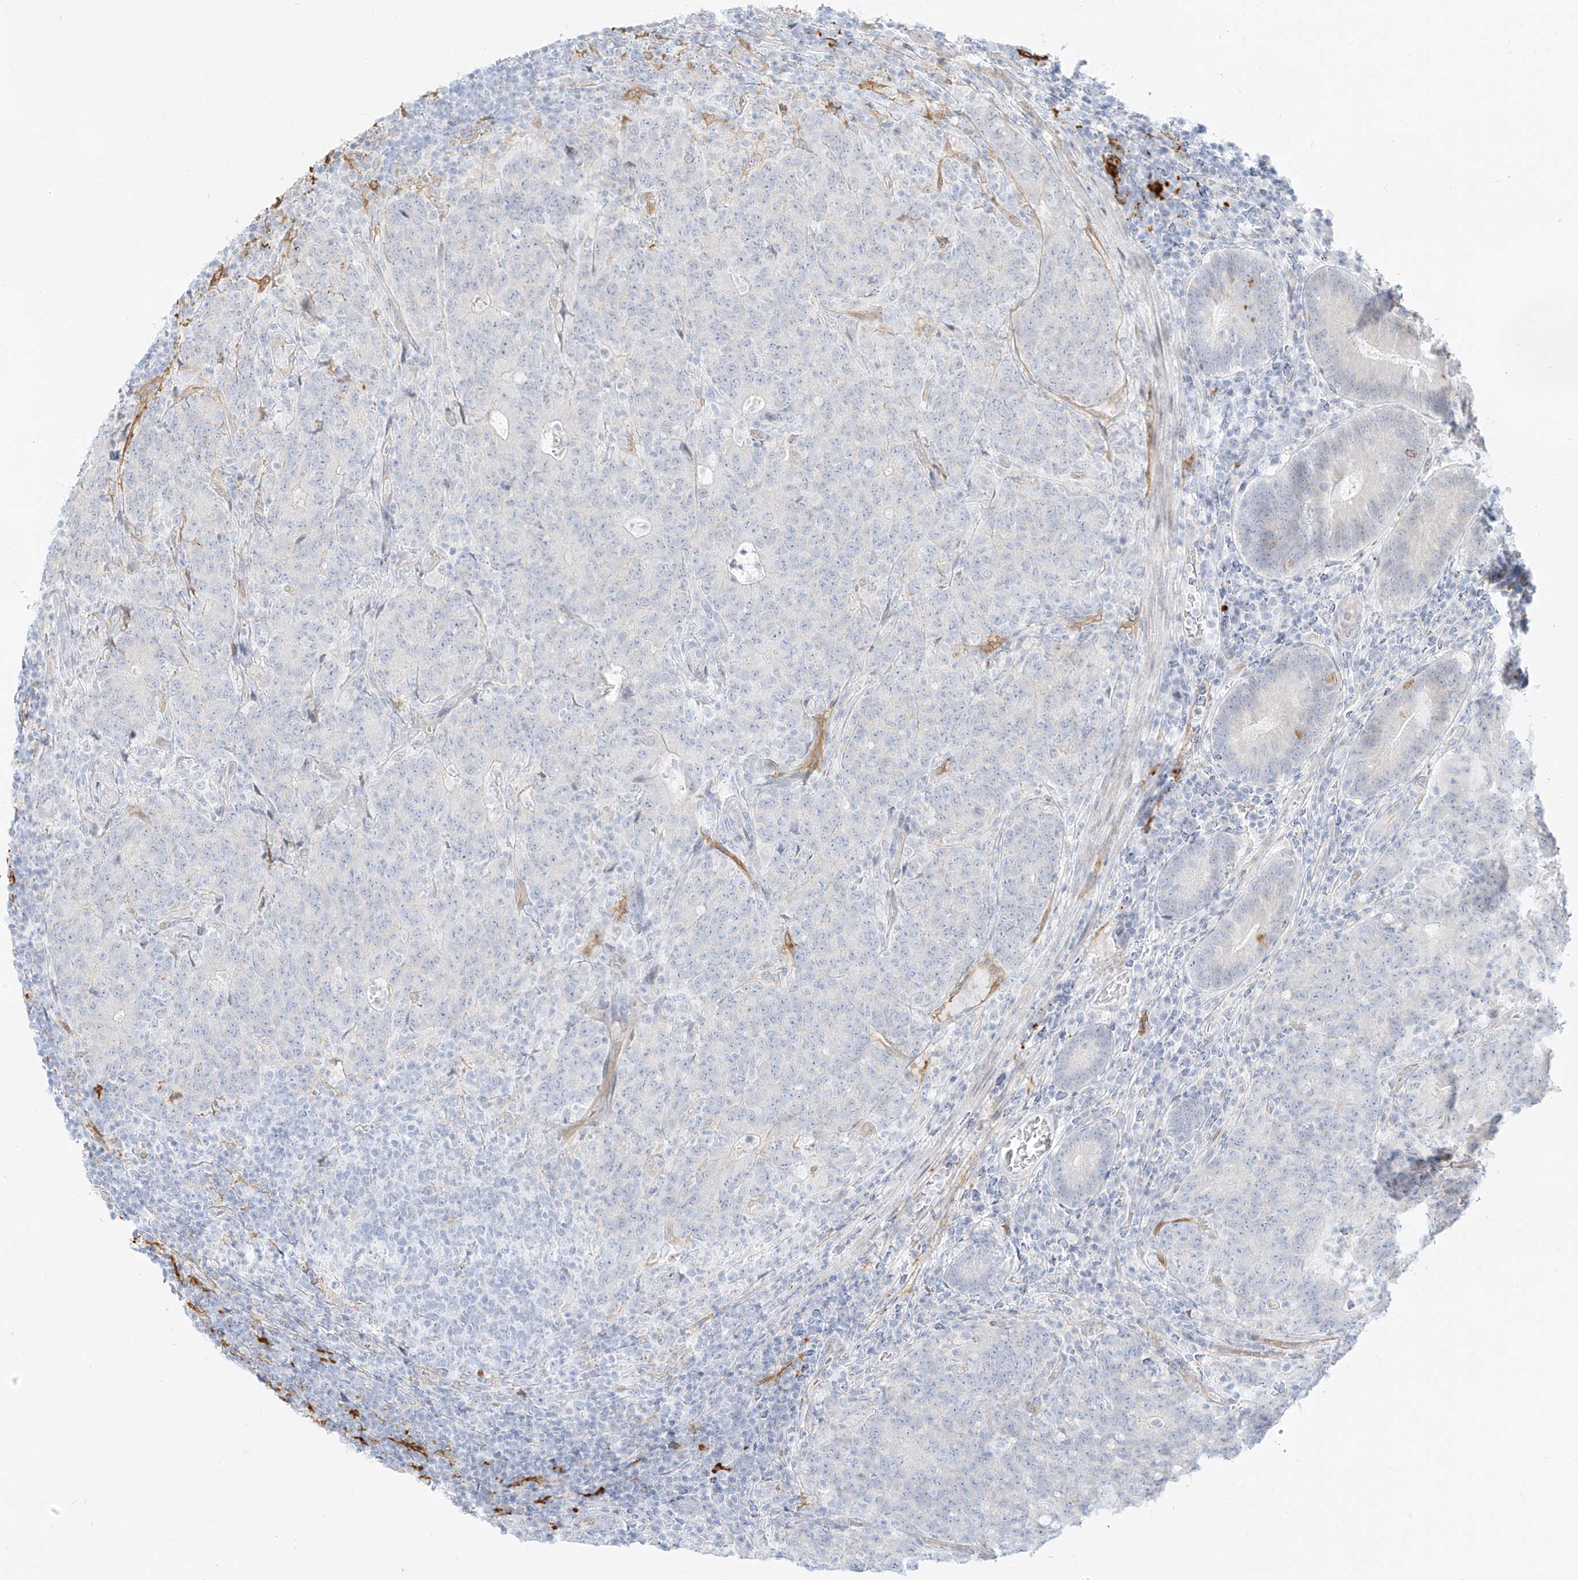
{"staining": {"intensity": "negative", "quantity": "none", "location": "none"}, "tissue": "colorectal cancer", "cell_type": "Tumor cells", "image_type": "cancer", "snomed": [{"axis": "morphology", "description": "Normal tissue, NOS"}, {"axis": "morphology", "description": "Adenocarcinoma, NOS"}, {"axis": "topography", "description": "Colon"}], "caption": "A histopathology image of colorectal cancer (adenocarcinoma) stained for a protein shows no brown staining in tumor cells. (DAB immunohistochemistry visualized using brightfield microscopy, high magnification).", "gene": "NHSL1", "patient": {"sex": "female", "age": 75}}